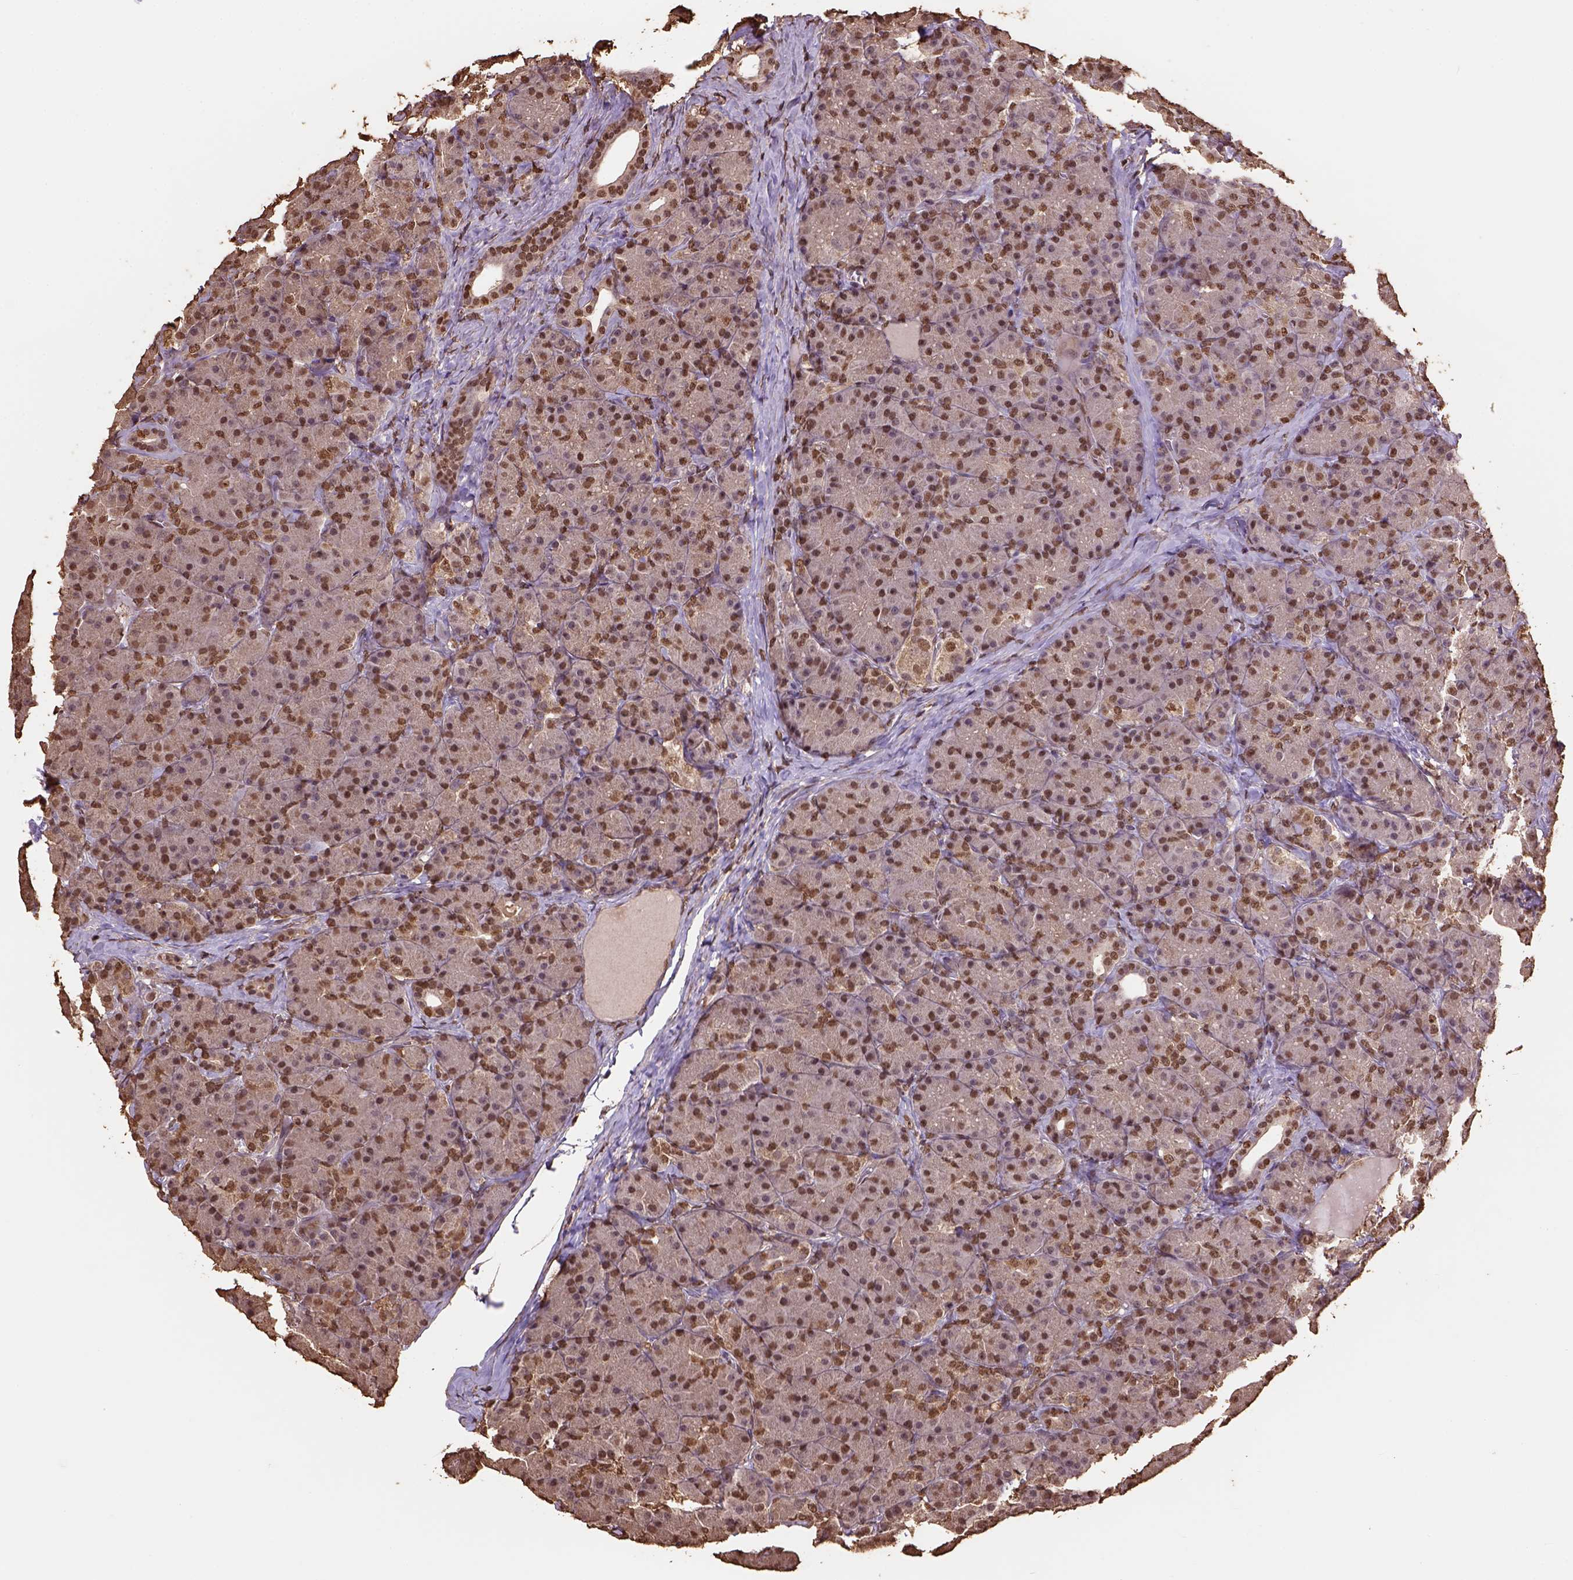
{"staining": {"intensity": "moderate", "quantity": ">75%", "location": "nuclear"}, "tissue": "pancreas", "cell_type": "Exocrine glandular cells", "image_type": "normal", "snomed": [{"axis": "morphology", "description": "Normal tissue, NOS"}, {"axis": "topography", "description": "Pancreas"}], "caption": "This micrograph exhibits IHC staining of unremarkable human pancreas, with medium moderate nuclear expression in about >75% of exocrine glandular cells.", "gene": "CSTF2T", "patient": {"sex": "male", "age": 57}}